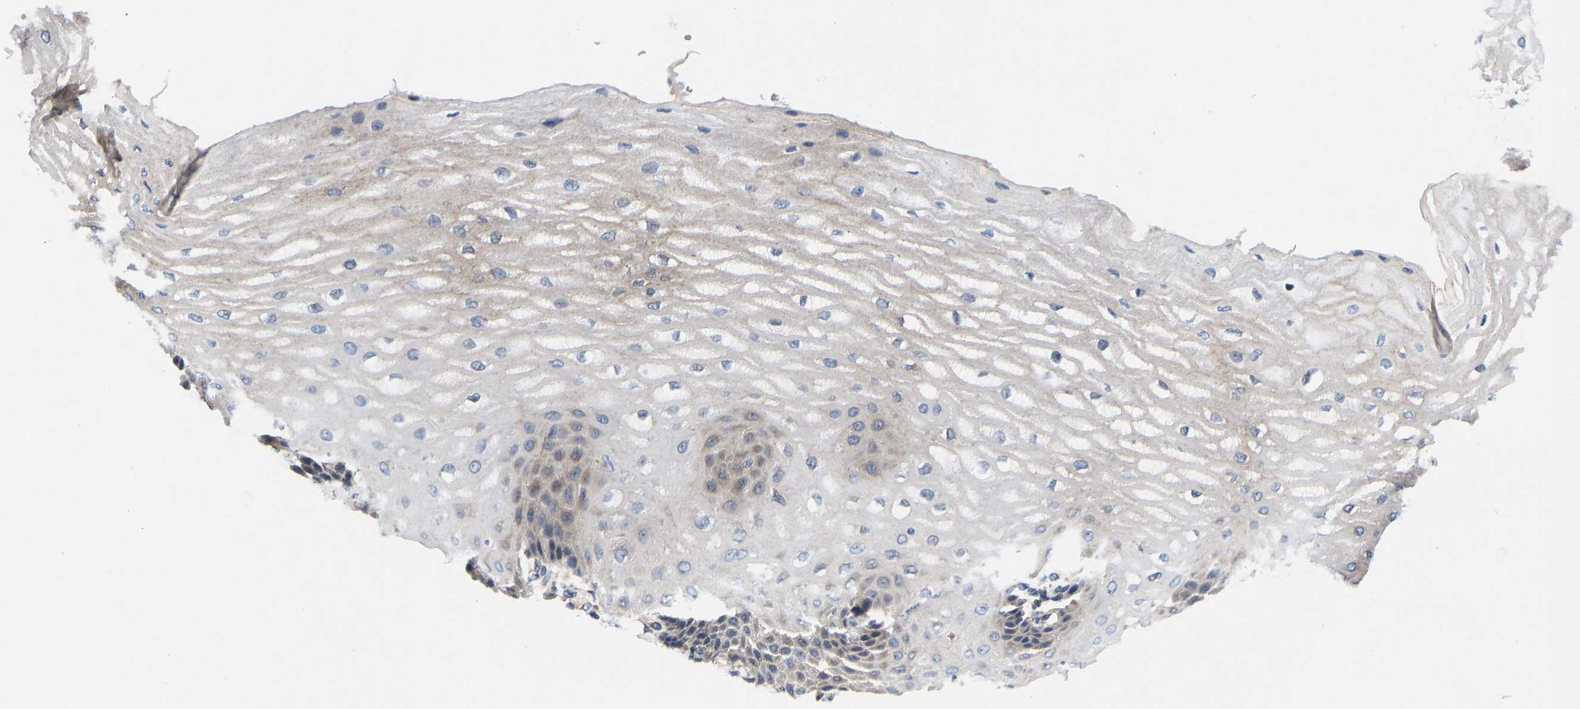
{"staining": {"intensity": "weak", "quantity": "<25%", "location": "cytoplasmic/membranous"}, "tissue": "esophagus", "cell_type": "Squamous epithelial cells", "image_type": "normal", "snomed": [{"axis": "morphology", "description": "Normal tissue, NOS"}, {"axis": "topography", "description": "Esophagus"}], "caption": "A high-resolution photomicrograph shows IHC staining of unremarkable esophagus, which shows no significant staining in squamous epithelial cells.", "gene": "FRRS1", "patient": {"sex": "male", "age": 54}}